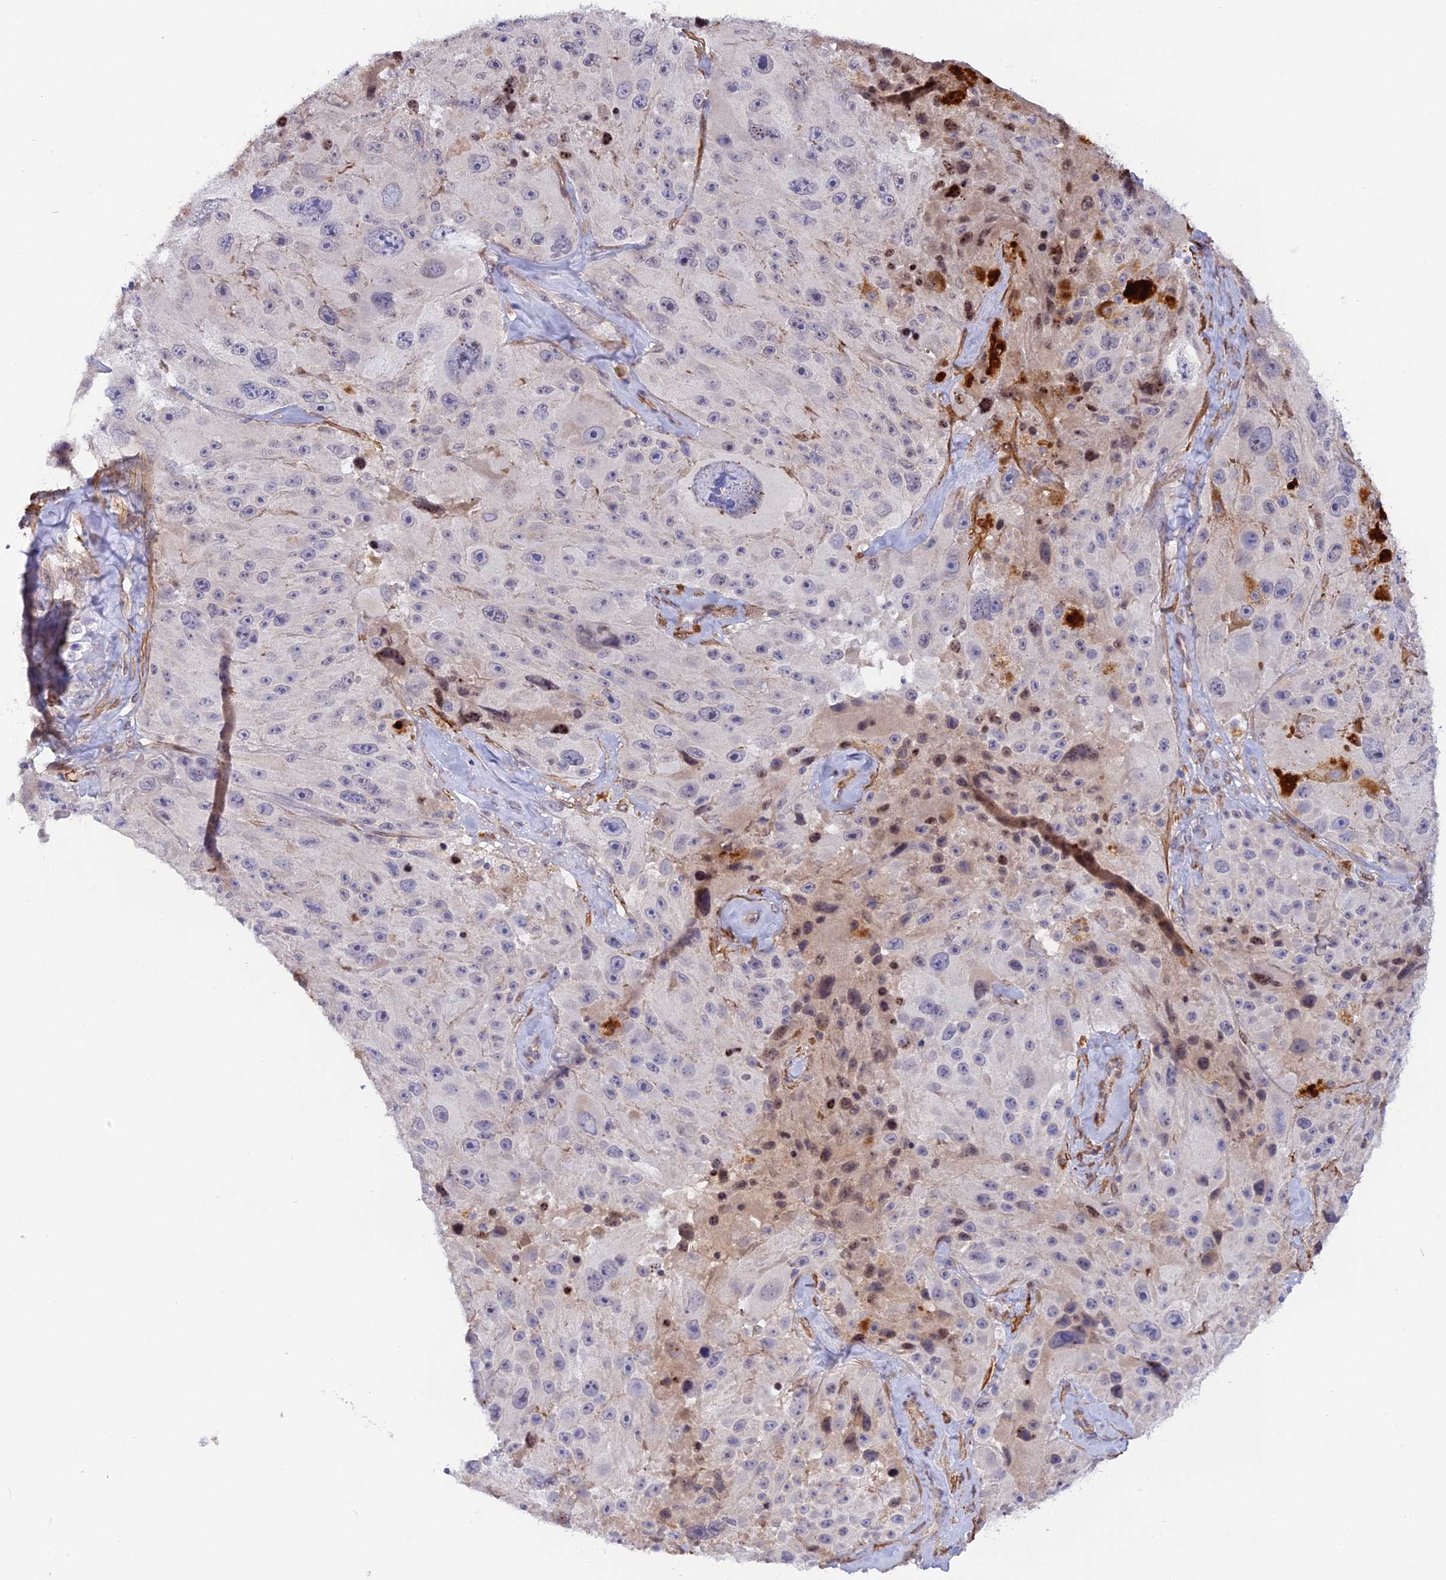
{"staining": {"intensity": "negative", "quantity": "none", "location": "none"}, "tissue": "melanoma", "cell_type": "Tumor cells", "image_type": "cancer", "snomed": [{"axis": "morphology", "description": "Malignant melanoma, Metastatic site"}, {"axis": "topography", "description": "Lymph node"}], "caption": "Tumor cells are negative for brown protein staining in malignant melanoma (metastatic site).", "gene": "CCDC154", "patient": {"sex": "male", "age": 62}}